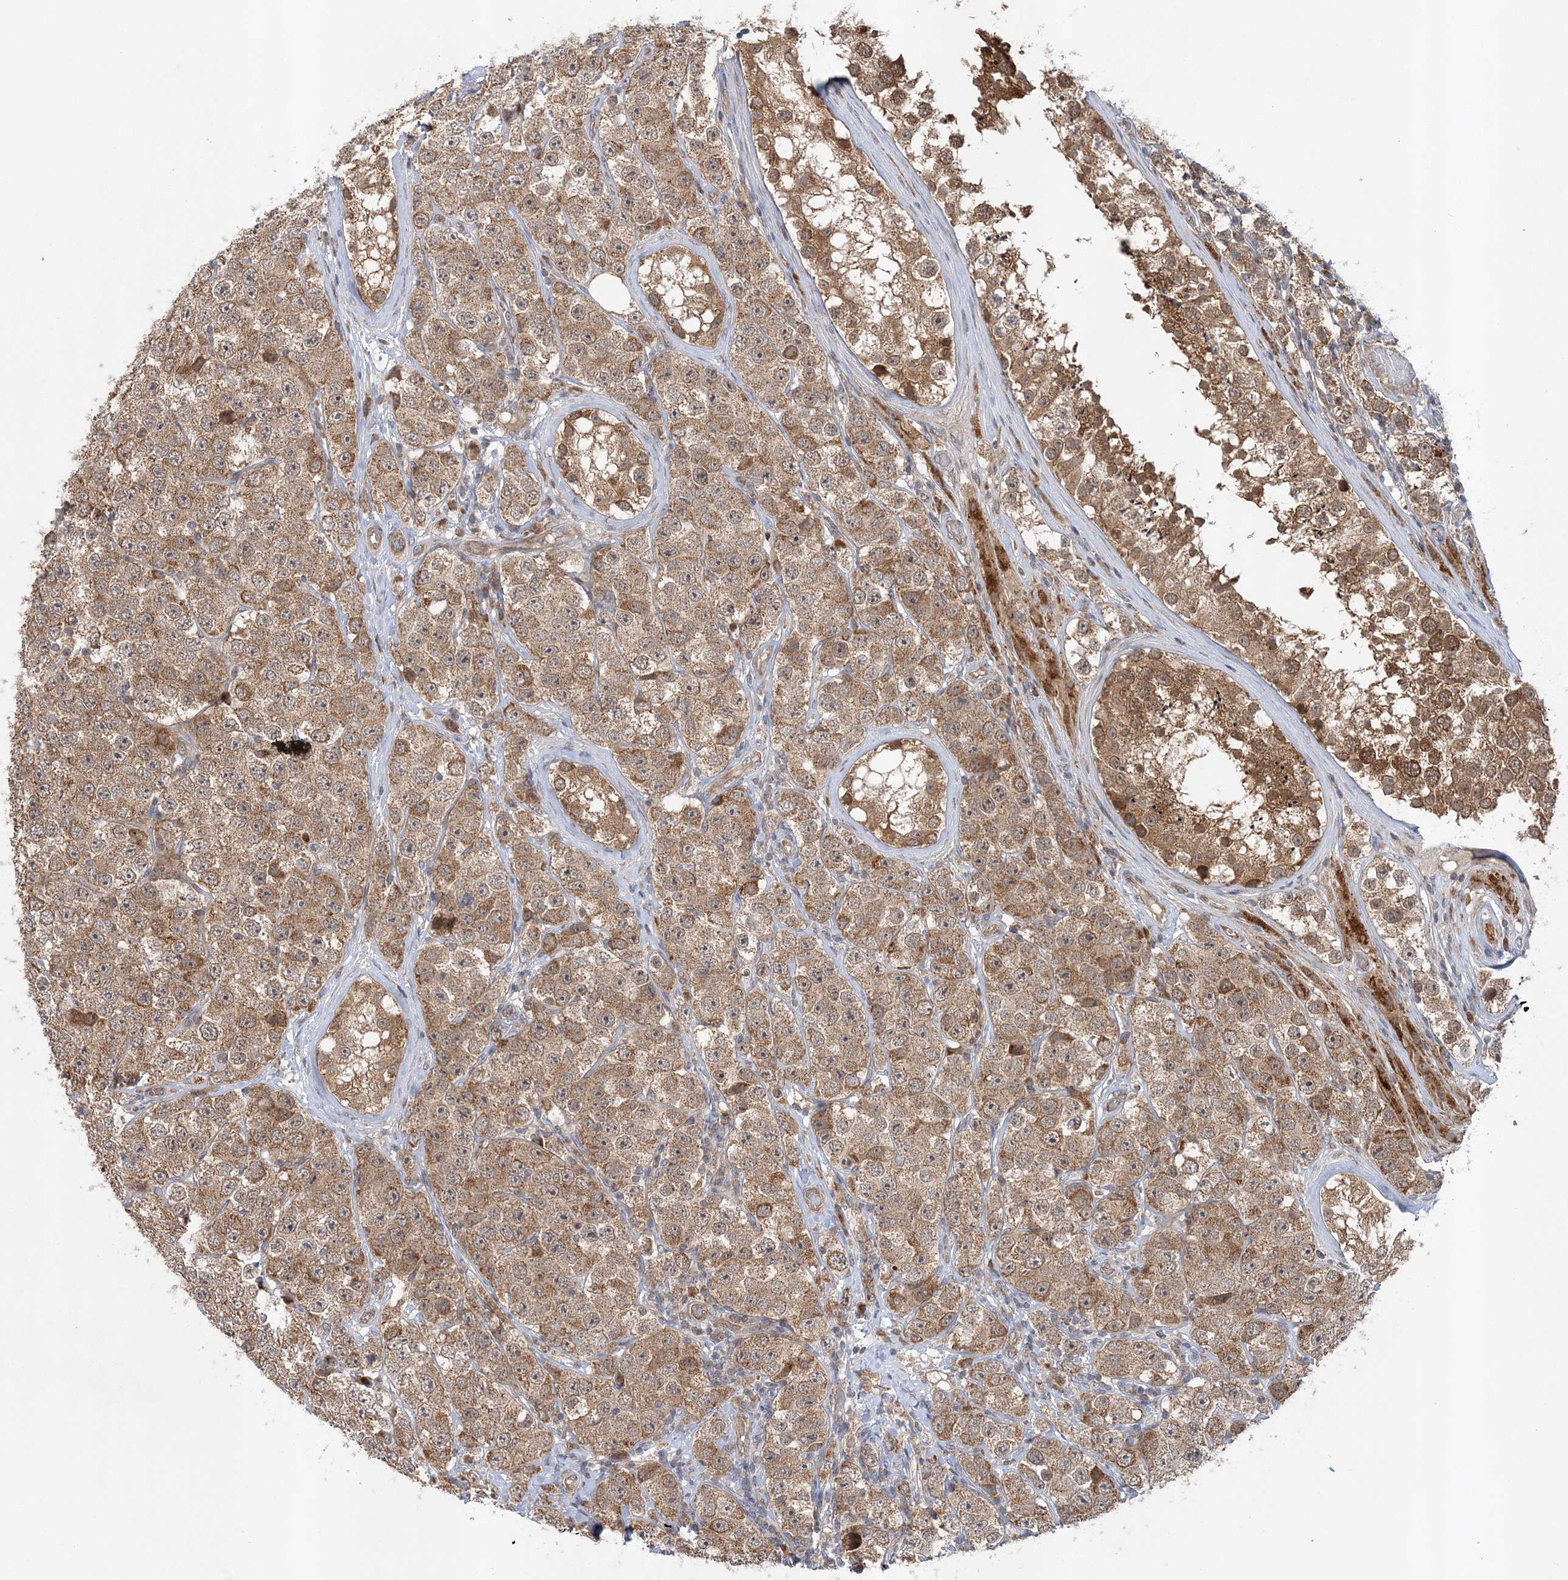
{"staining": {"intensity": "moderate", "quantity": ">75%", "location": "cytoplasmic/membranous"}, "tissue": "testis cancer", "cell_type": "Tumor cells", "image_type": "cancer", "snomed": [{"axis": "morphology", "description": "Seminoma, NOS"}, {"axis": "topography", "description": "Testis"}], "caption": "A medium amount of moderate cytoplasmic/membranous positivity is appreciated in about >75% of tumor cells in testis seminoma tissue. (brown staining indicates protein expression, while blue staining denotes nuclei).", "gene": "MMADHC", "patient": {"sex": "male", "age": 28}}